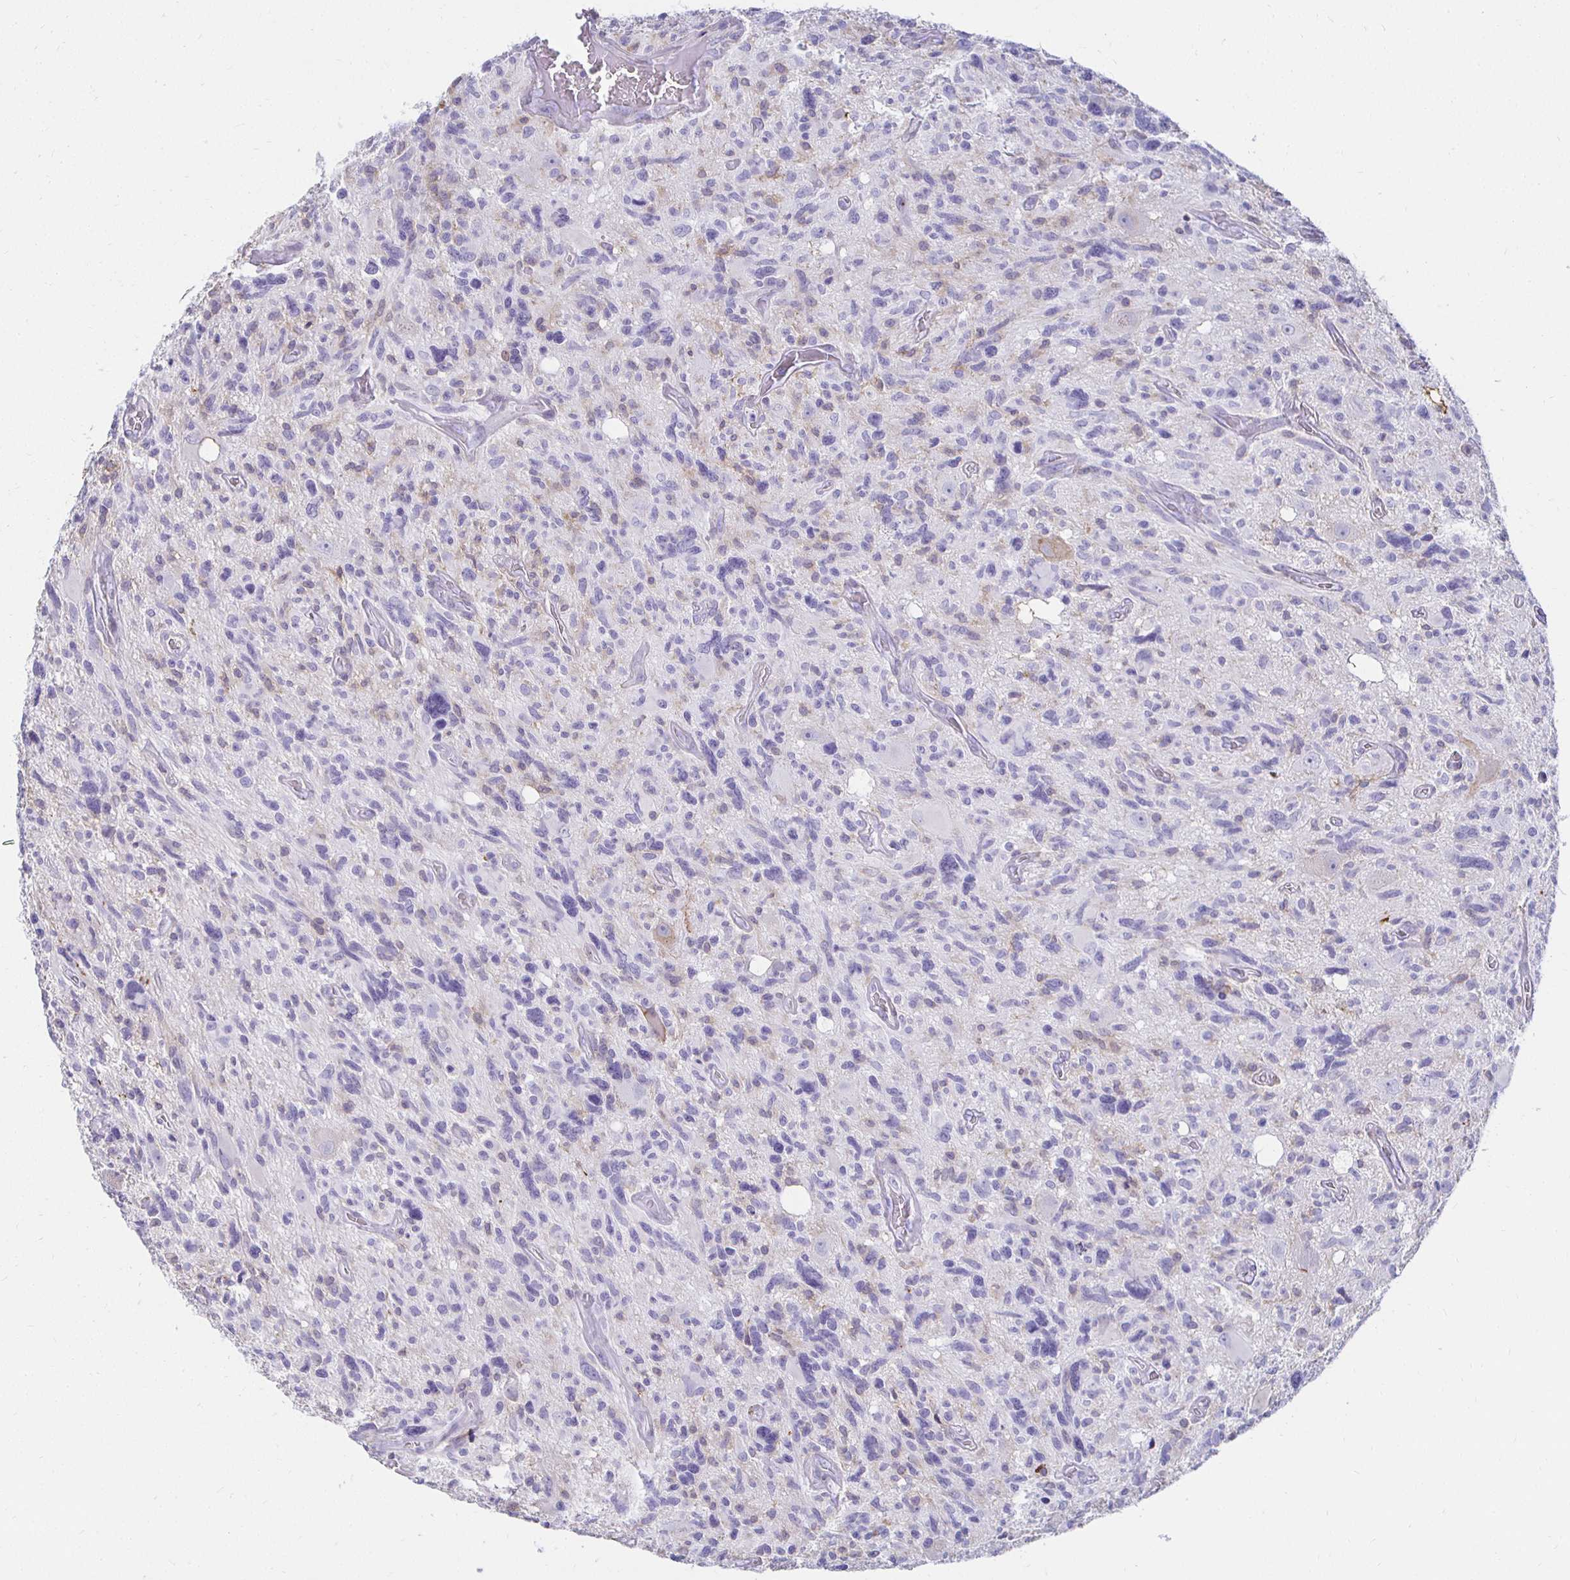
{"staining": {"intensity": "negative", "quantity": "none", "location": "none"}, "tissue": "glioma", "cell_type": "Tumor cells", "image_type": "cancer", "snomed": [{"axis": "morphology", "description": "Glioma, malignant, High grade"}, {"axis": "topography", "description": "Brain"}], "caption": "IHC image of human malignant glioma (high-grade) stained for a protein (brown), which exhibits no positivity in tumor cells.", "gene": "TAS1R3", "patient": {"sex": "male", "age": 49}}